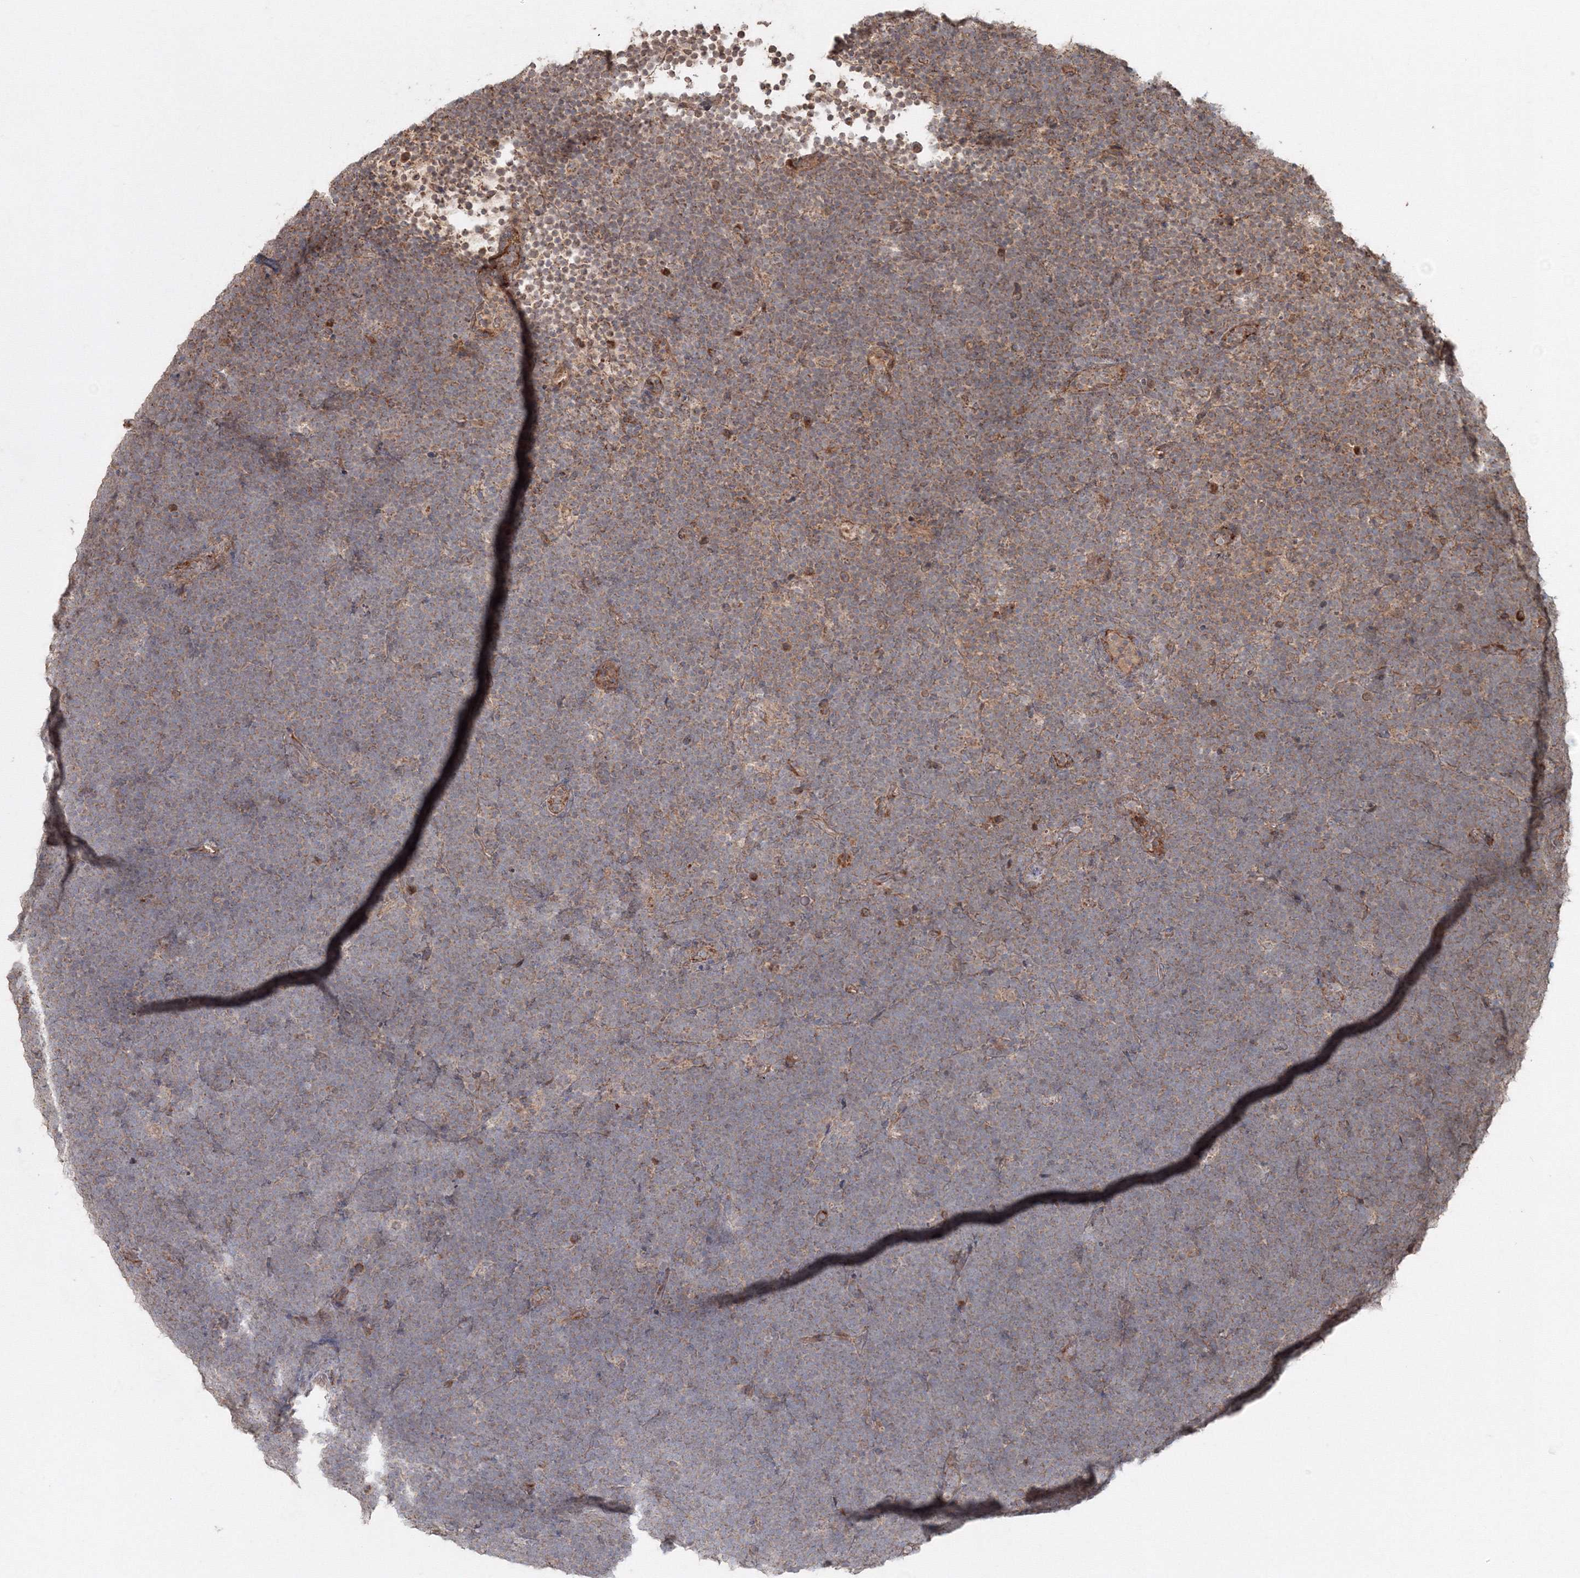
{"staining": {"intensity": "weak", "quantity": ">75%", "location": "cytoplasmic/membranous"}, "tissue": "lymphoma", "cell_type": "Tumor cells", "image_type": "cancer", "snomed": [{"axis": "morphology", "description": "Malignant lymphoma, non-Hodgkin's type, High grade"}, {"axis": "topography", "description": "Lymph node"}], "caption": "This is a photomicrograph of immunohistochemistry (IHC) staining of lymphoma, which shows weak staining in the cytoplasmic/membranous of tumor cells.", "gene": "ANAPC16", "patient": {"sex": "male", "age": 13}}